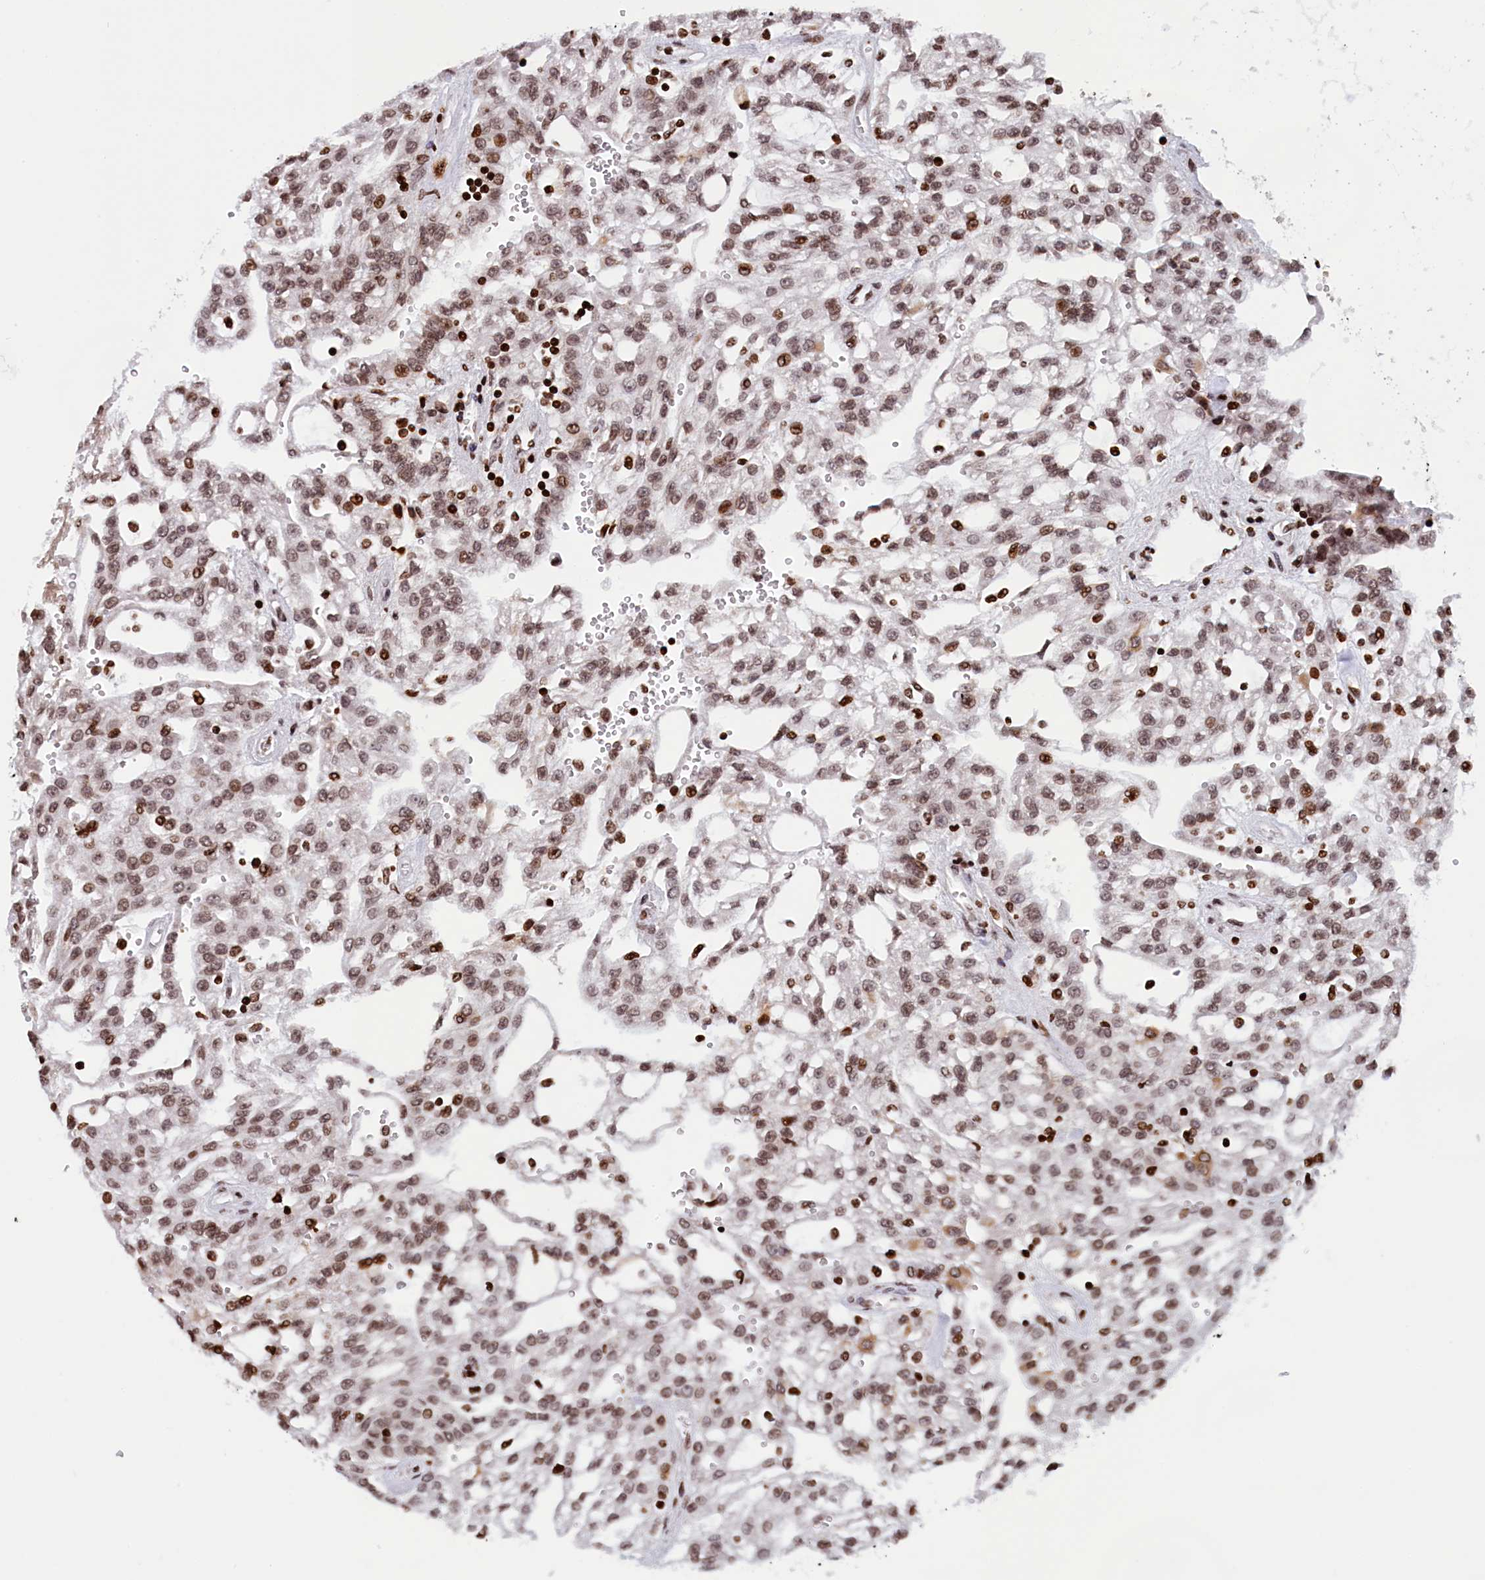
{"staining": {"intensity": "moderate", "quantity": ">75%", "location": "nuclear"}, "tissue": "renal cancer", "cell_type": "Tumor cells", "image_type": "cancer", "snomed": [{"axis": "morphology", "description": "Adenocarcinoma, NOS"}, {"axis": "topography", "description": "Kidney"}], "caption": "The micrograph displays a brown stain indicating the presence of a protein in the nuclear of tumor cells in renal cancer (adenocarcinoma).", "gene": "TIMM29", "patient": {"sex": "male", "age": 63}}